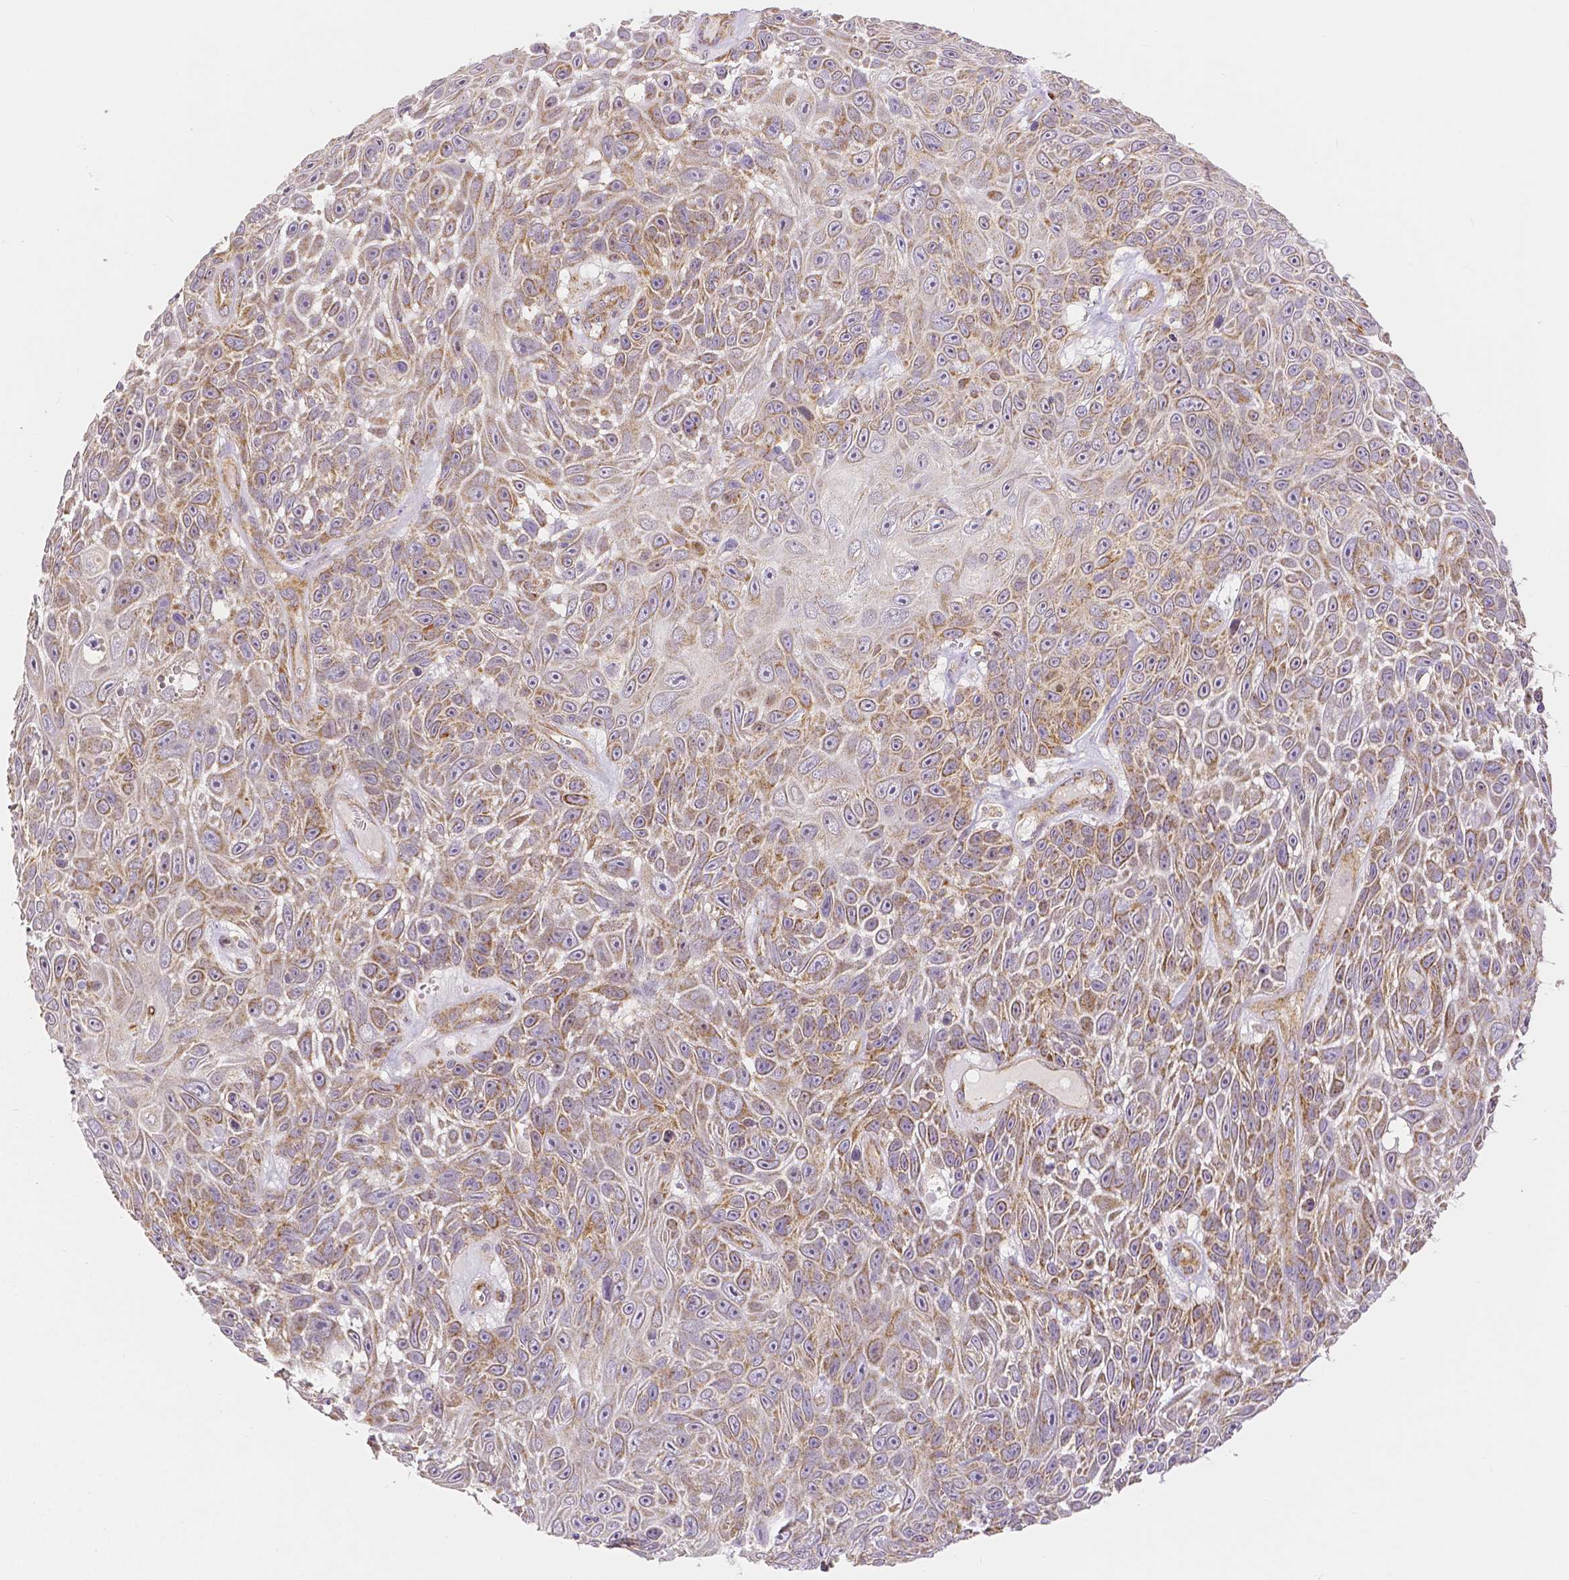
{"staining": {"intensity": "weak", "quantity": "25%-75%", "location": "cytoplasmic/membranous,nuclear"}, "tissue": "skin cancer", "cell_type": "Tumor cells", "image_type": "cancer", "snomed": [{"axis": "morphology", "description": "Squamous cell carcinoma, NOS"}, {"axis": "topography", "description": "Skin"}], "caption": "A micrograph showing weak cytoplasmic/membranous and nuclear positivity in about 25%-75% of tumor cells in squamous cell carcinoma (skin), as visualized by brown immunohistochemical staining.", "gene": "RHOT1", "patient": {"sex": "male", "age": 82}}